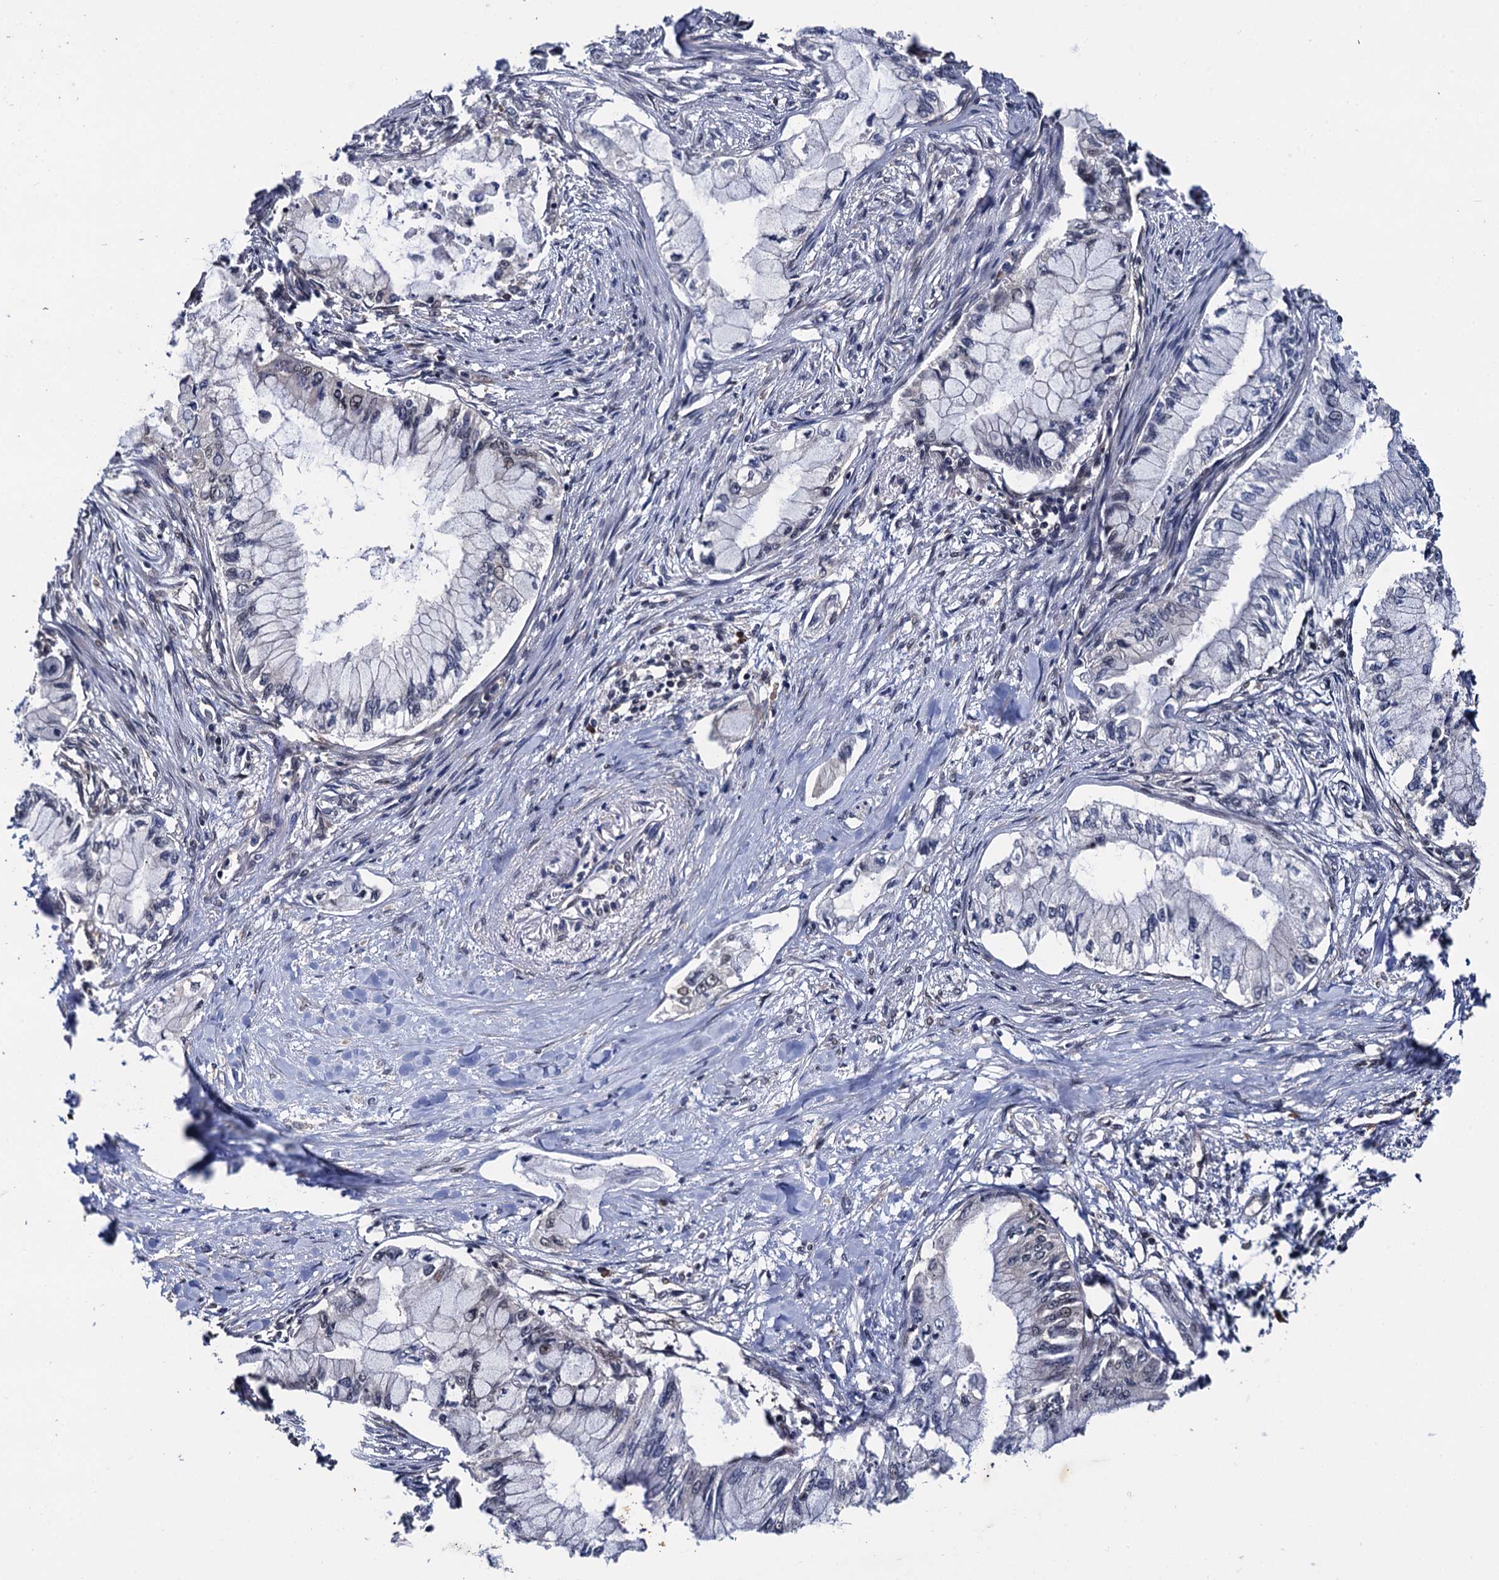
{"staining": {"intensity": "negative", "quantity": "none", "location": "none"}, "tissue": "pancreatic cancer", "cell_type": "Tumor cells", "image_type": "cancer", "snomed": [{"axis": "morphology", "description": "Adenocarcinoma, NOS"}, {"axis": "topography", "description": "Pancreas"}], "caption": "Tumor cells are negative for protein expression in human pancreatic adenocarcinoma.", "gene": "CDC23", "patient": {"sex": "female", "age": 78}}